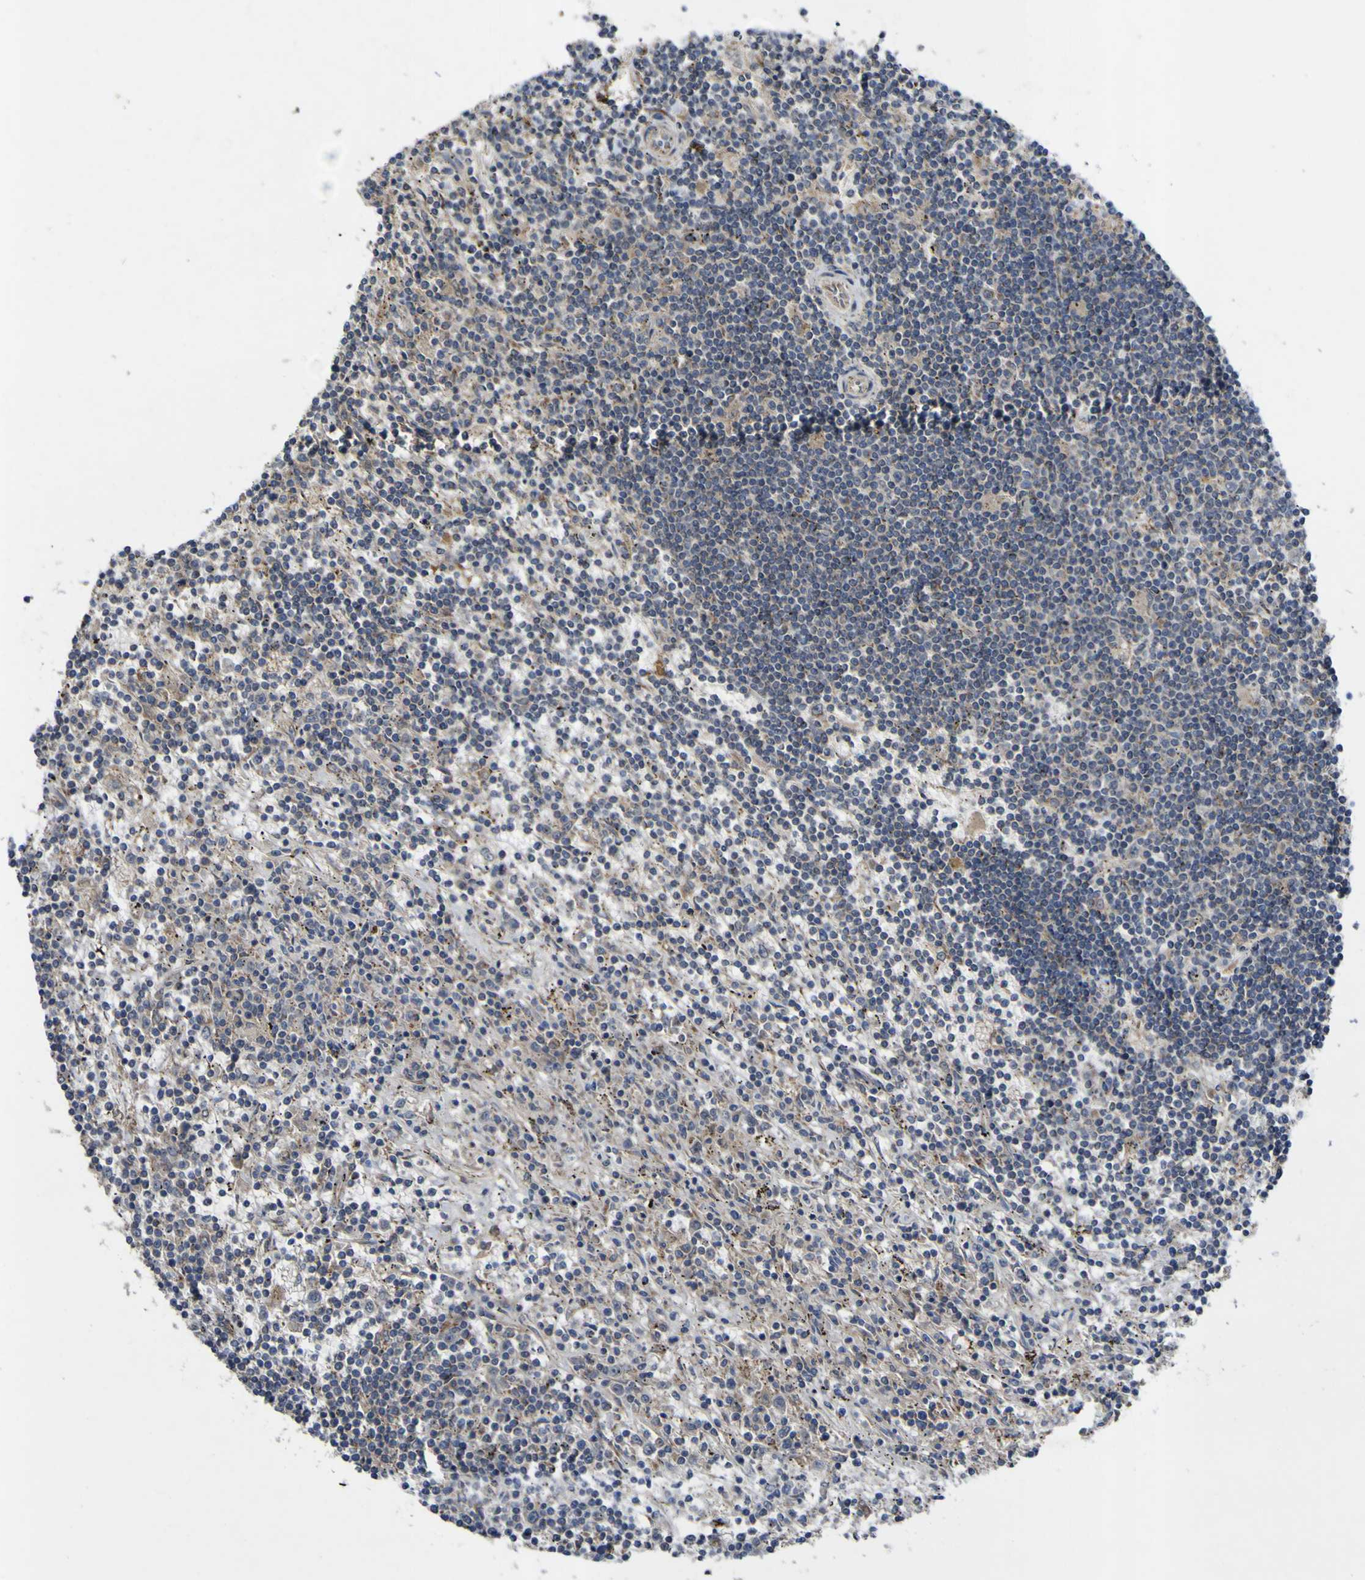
{"staining": {"intensity": "weak", "quantity": "<25%", "location": "cytoplasmic/membranous"}, "tissue": "lymphoma", "cell_type": "Tumor cells", "image_type": "cancer", "snomed": [{"axis": "morphology", "description": "Malignant lymphoma, non-Hodgkin's type, Low grade"}, {"axis": "topography", "description": "Spleen"}], "caption": "An immunohistochemistry histopathology image of low-grade malignant lymphoma, non-Hodgkin's type is shown. There is no staining in tumor cells of low-grade malignant lymphoma, non-Hodgkin's type. (DAB (3,3'-diaminobenzidine) immunohistochemistry, high magnification).", "gene": "IRAK2", "patient": {"sex": "male", "age": 76}}